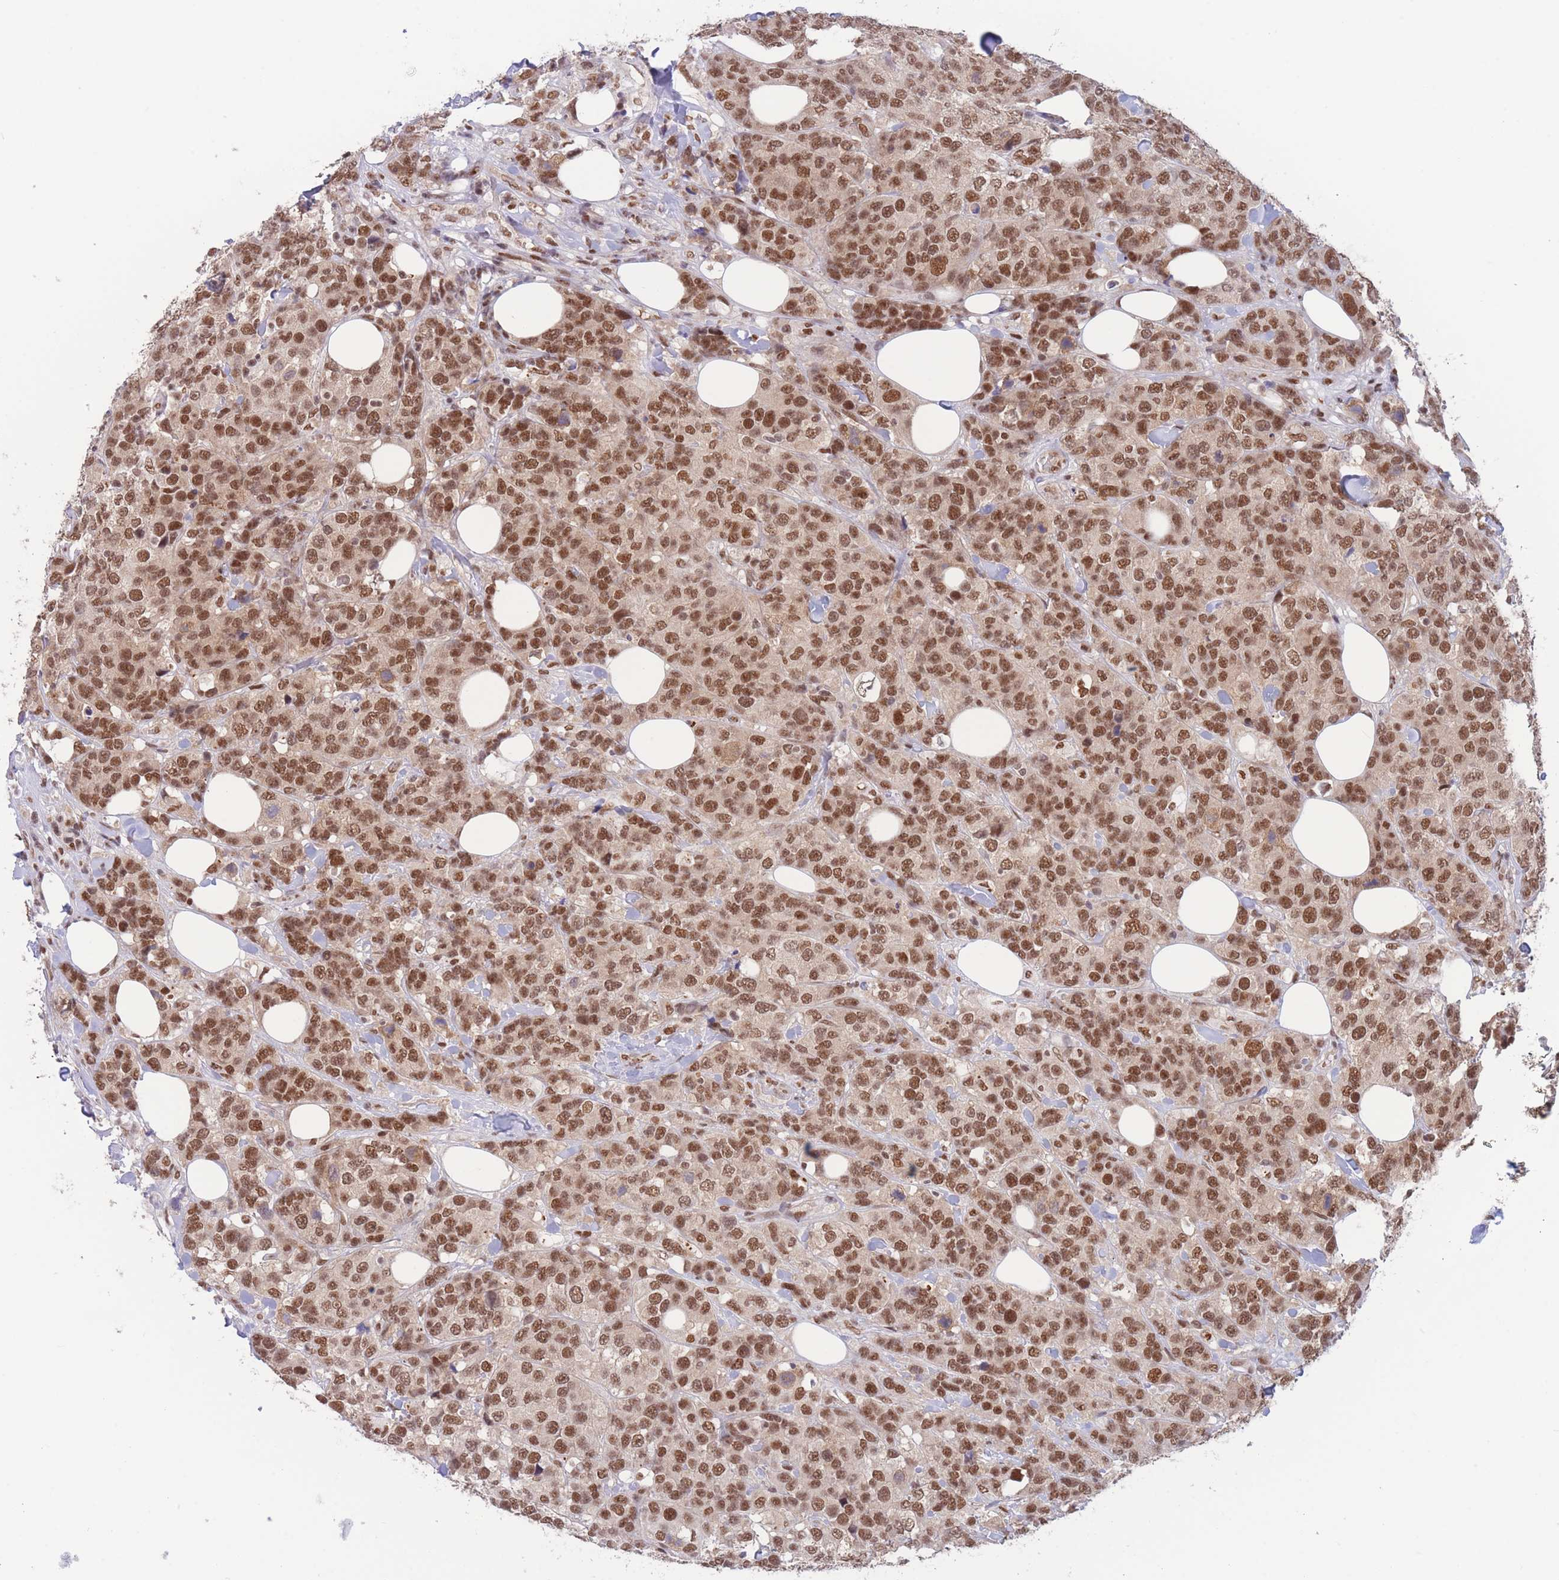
{"staining": {"intensity": "moderate", "quantity": ">75%", "location": "nuclear"}, "tissue": "breast cancer", "cell_type": "Tumor cells", "image_type": "cancer", "snomed": [{"axis": "morphology", "description": "Lobular carcinoma"}, {"axis": "topography", "description": "Breast"}], "caption": "Breast cancer stained for a protein exhibits moderate nuclear positivity in tumor cells.", "gene": "SMAD9", "patient": {"sex": "female", "age": 59}}